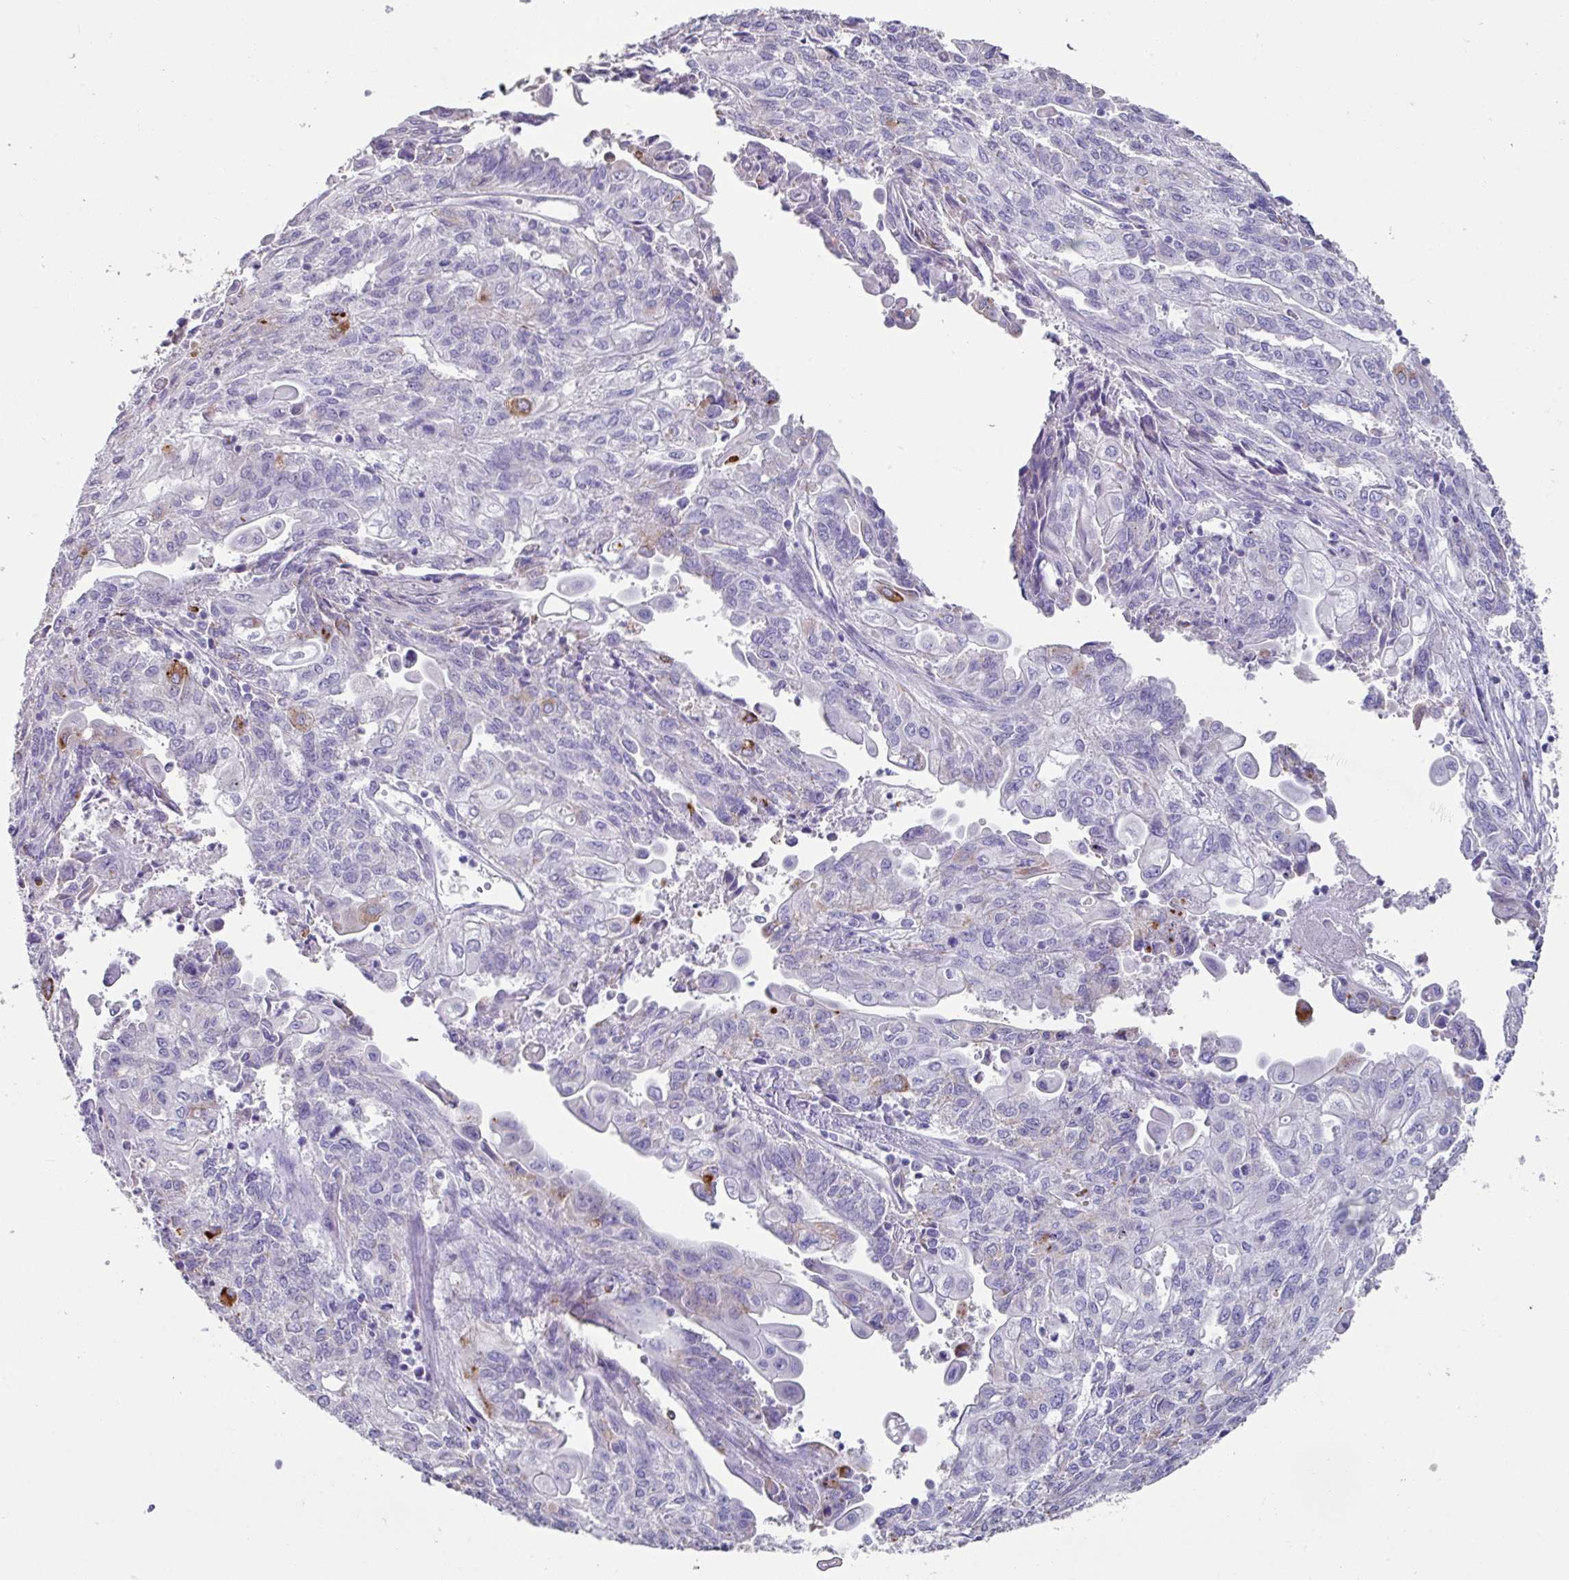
{"staining": {"intensity": "negative", "quantity": "none", "location": "none"}, "tissue": "endometrial cancer", "cell_type": "Tumor cells", "image_type": "cancer", "snomed": [{"axis": "morphology", "description": "Adenocarcinoma, NOS"}, {"axis": "topography", "description": "Endometrium"}], "caption": "A high-resolution photomicrograph shows immunohistochemistry staining of endometrial adenocarcinoma, which demonstrates no significant positivity in tumor cells.", "gene": "CPVL", "patient": {"sex": "female", "age": 54}}